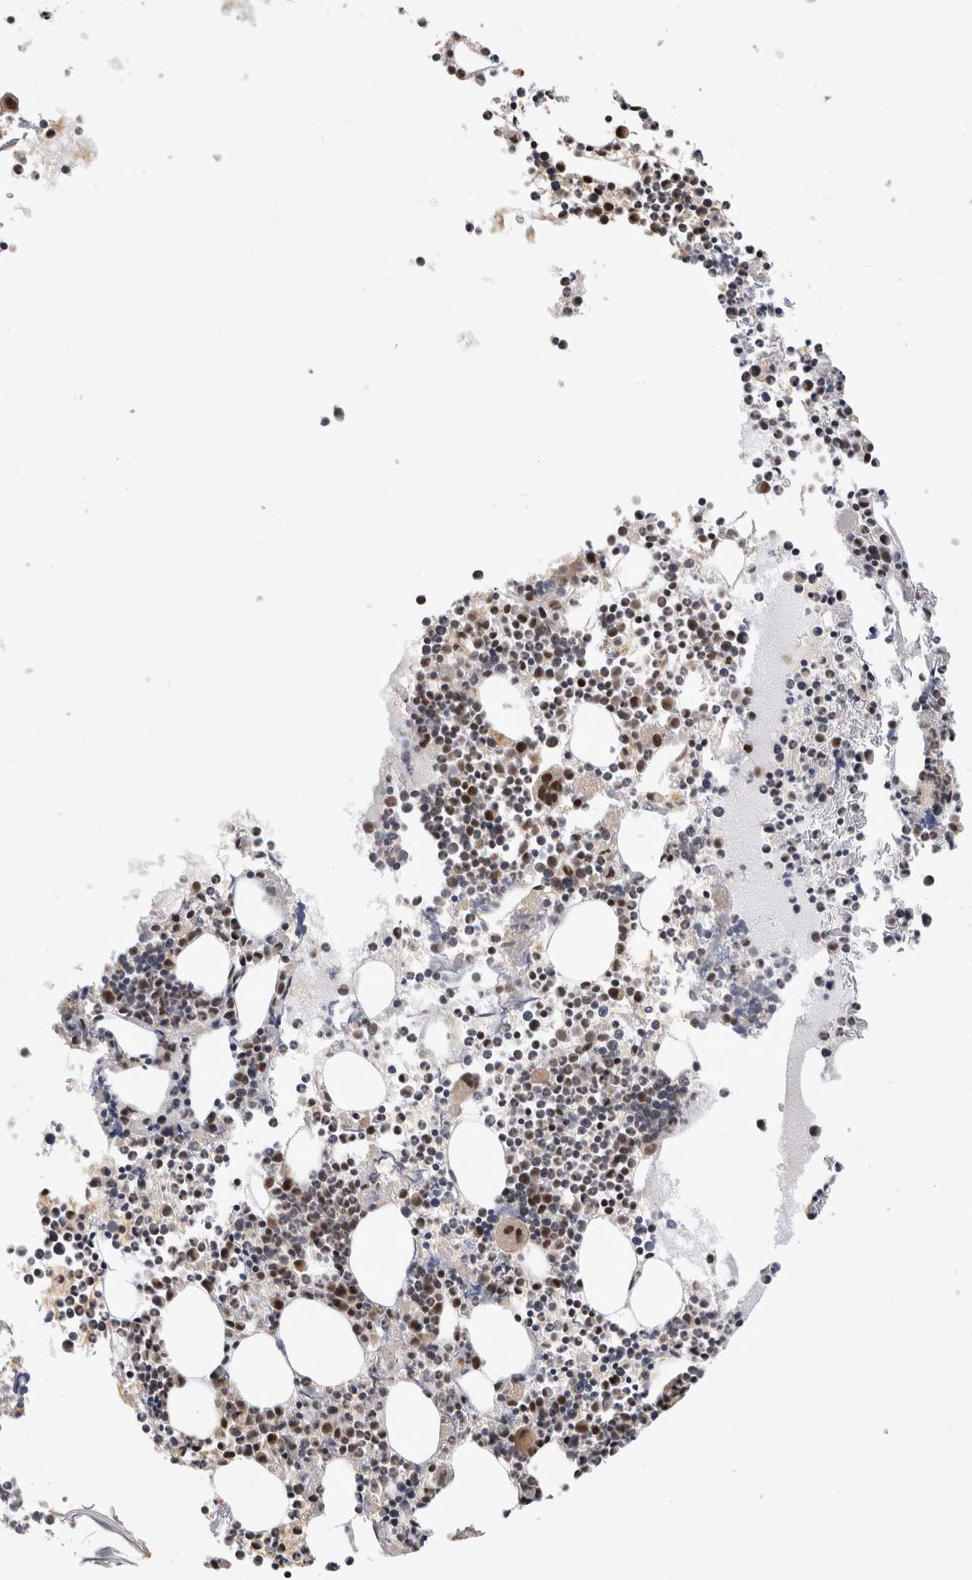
{"staining": {"intensity": "moderate", "quantity": "25%-75%", "location": "nuclear"}, "tissue": "bone marrow", "cell_type": "Hematopoietic cells", "image_type": "normal", "snomed": [{"axis": "morphology", "description": "Normal tissue, NOS"}, {"axis": "morphology", "description": "Inflammation, NOS"}, {"axis": "topography", "description": "Bone marrow"}], "caption": "This histopathology image exhibits IHC staining of benign bone marrow, with medium moderate nuclear staining in about 25%-75% of hematopoietic cells.", "gene": "HESX1", "patient": {"sex": "male", "age": 46}}